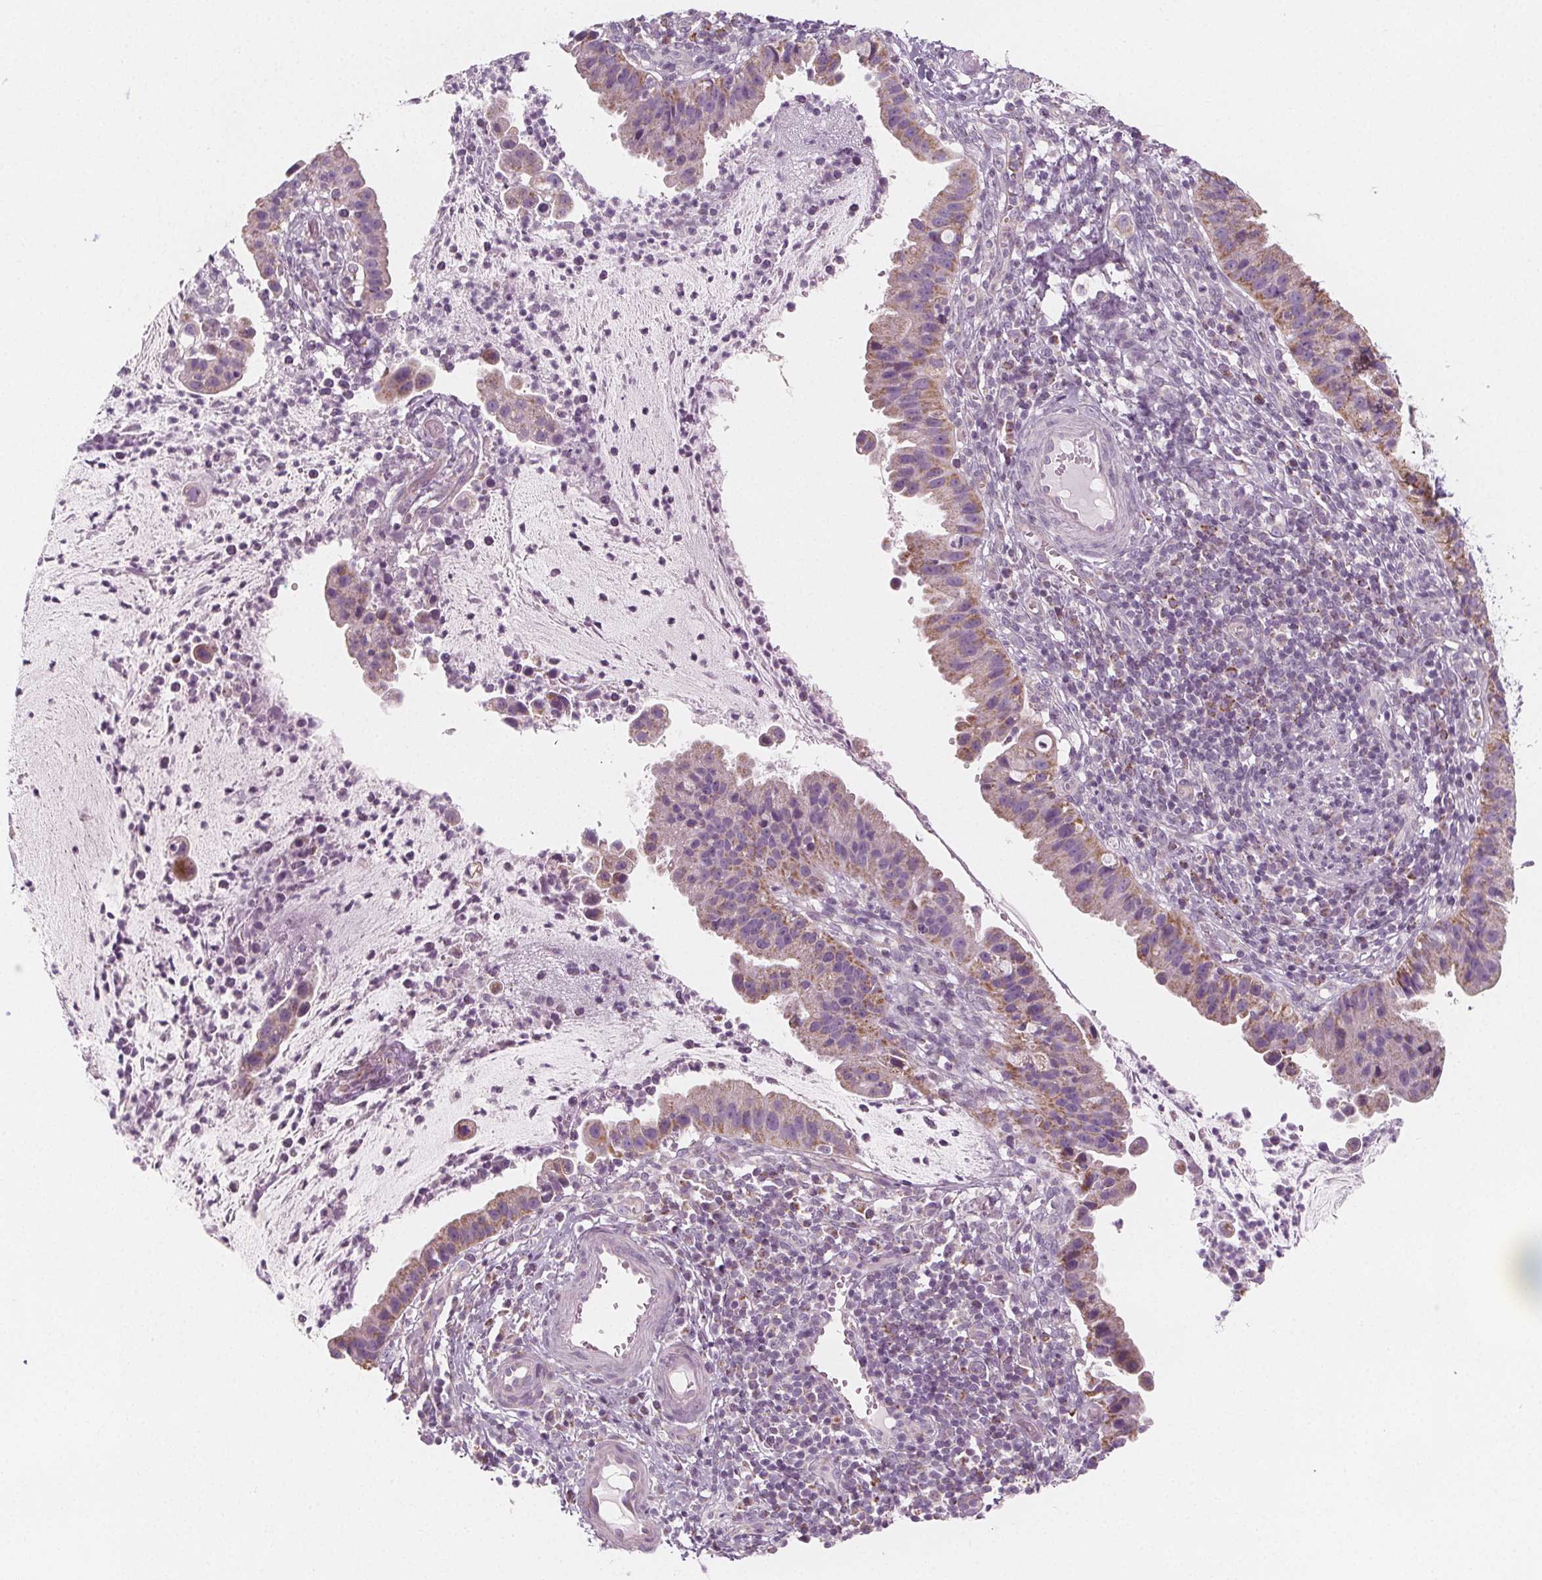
{"staining": {"intensity": "moderate", "quantity": "25%-75%", "location": "cytoplasmic/membranous"}, "tissue": "cervical cancer", "cell_type": "Tumor cells", "image_type": "cancer", "snomed": [{"axis": "morphology", "description": "Adenocarcinoma, NOS"}, {"axis": "topography", "description": "Cervix"}], "caption": "Moderate cytoplasmic/membranous staining for a protein is identified in about 25%-75% of tumor cells of cervical adenocarcinoma using immunohistochemistry (IHC).", "gene": "IL17C", "patient": {"sex": "female", "age": 34}}